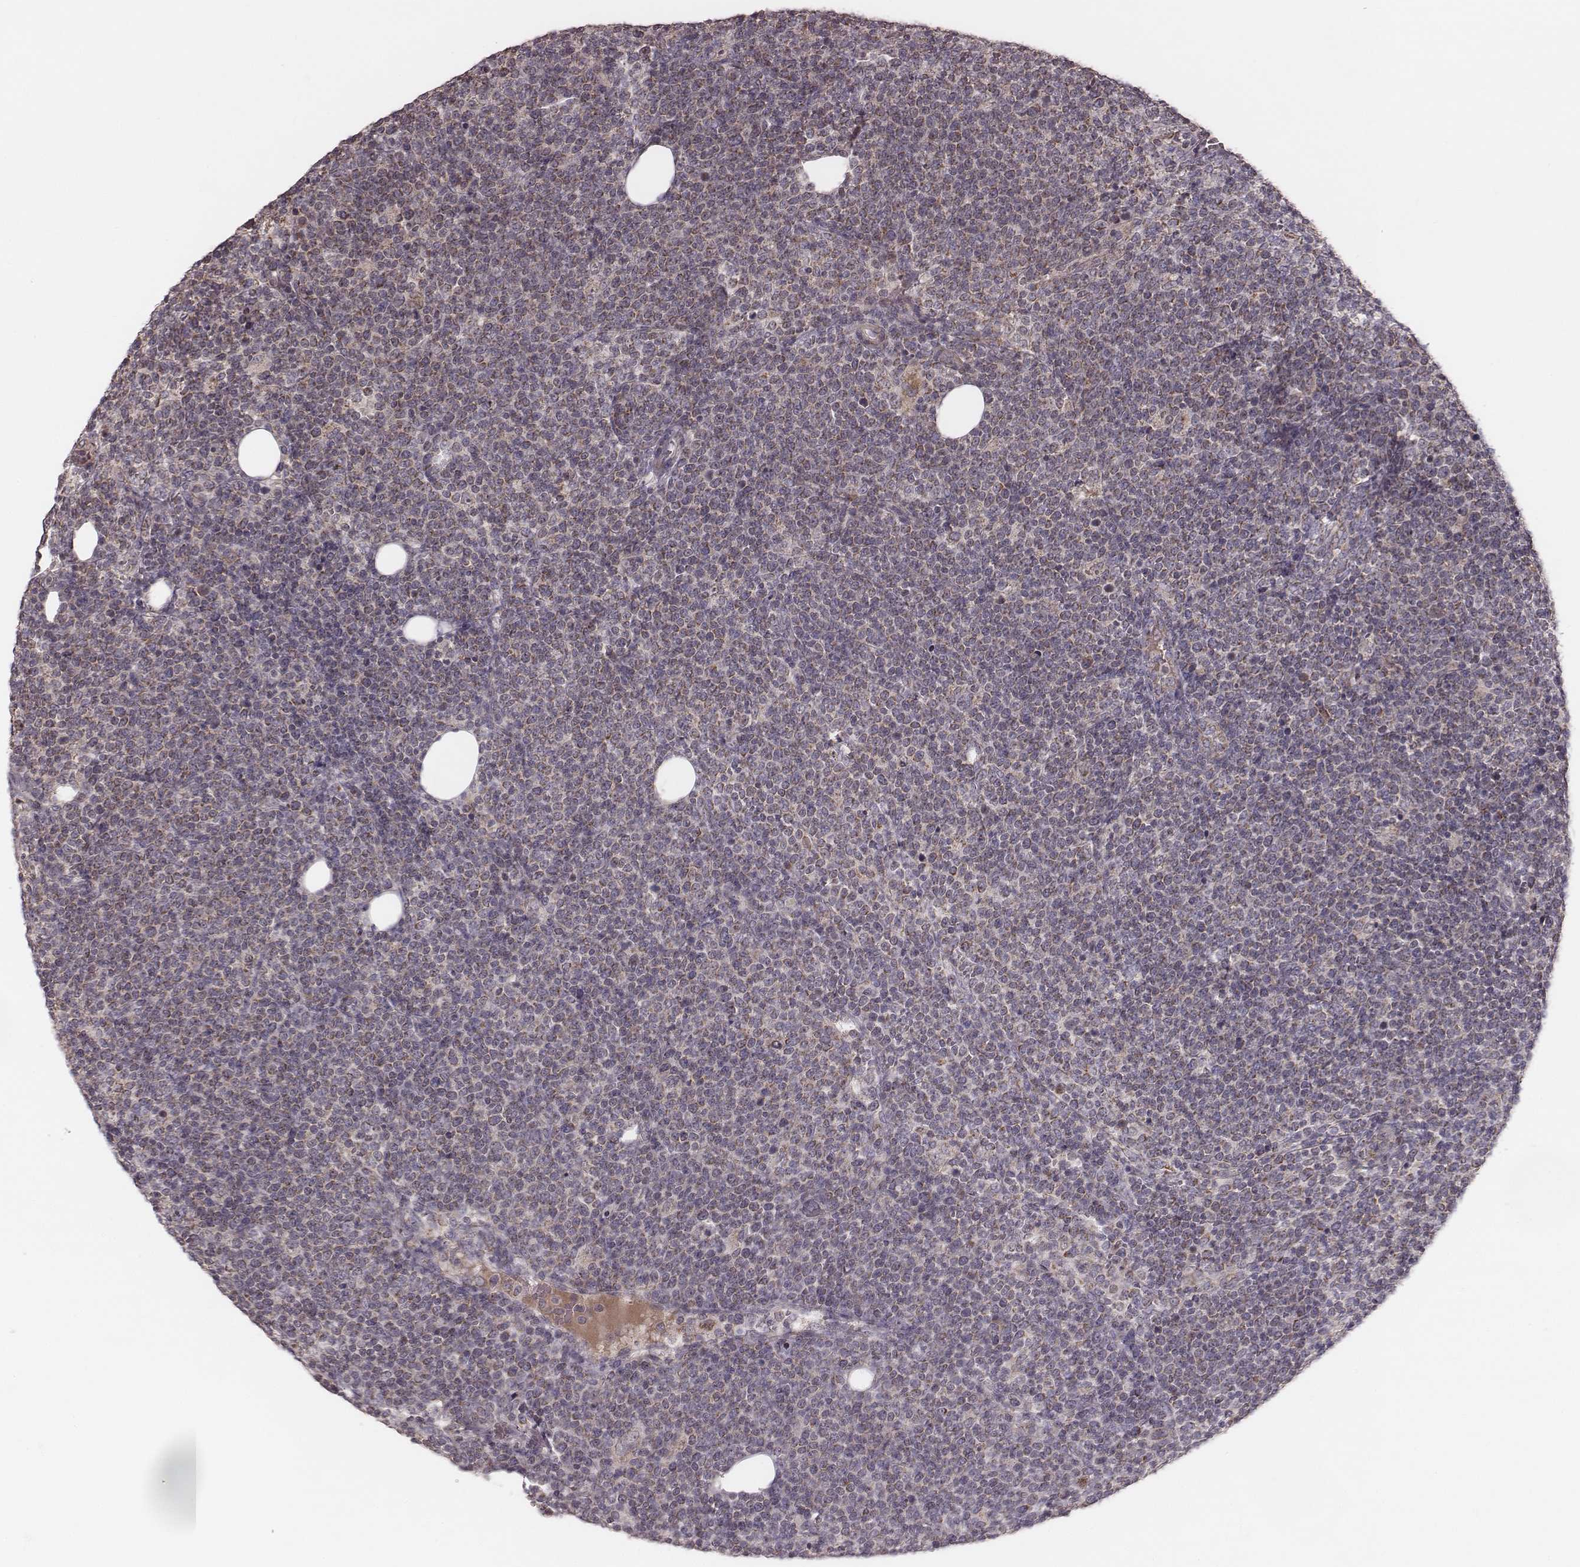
{"staining": {"intensity": "weak", "quantity": "<25%", "location": "cytoplasmic/membranous"}, "tissue": "lymphoma", "cell_type": "Tumor cells", "image_type": "cancer", "snomed": [{"axis": "morphology", "description": "Malignant lymphoma, non-Hodgkin's type, High grade"}, {"axis": "topography", "description": "Lymph node"}], "caption": "Human malignant lymphoma, non-Hodgkin's type (high-grade) stained for a protein using immunohistochemistry (IHC) exhibits no staining in tumor cells.", "gene": "MRPS27", "patient": {"sex": "male", "age": 61}}